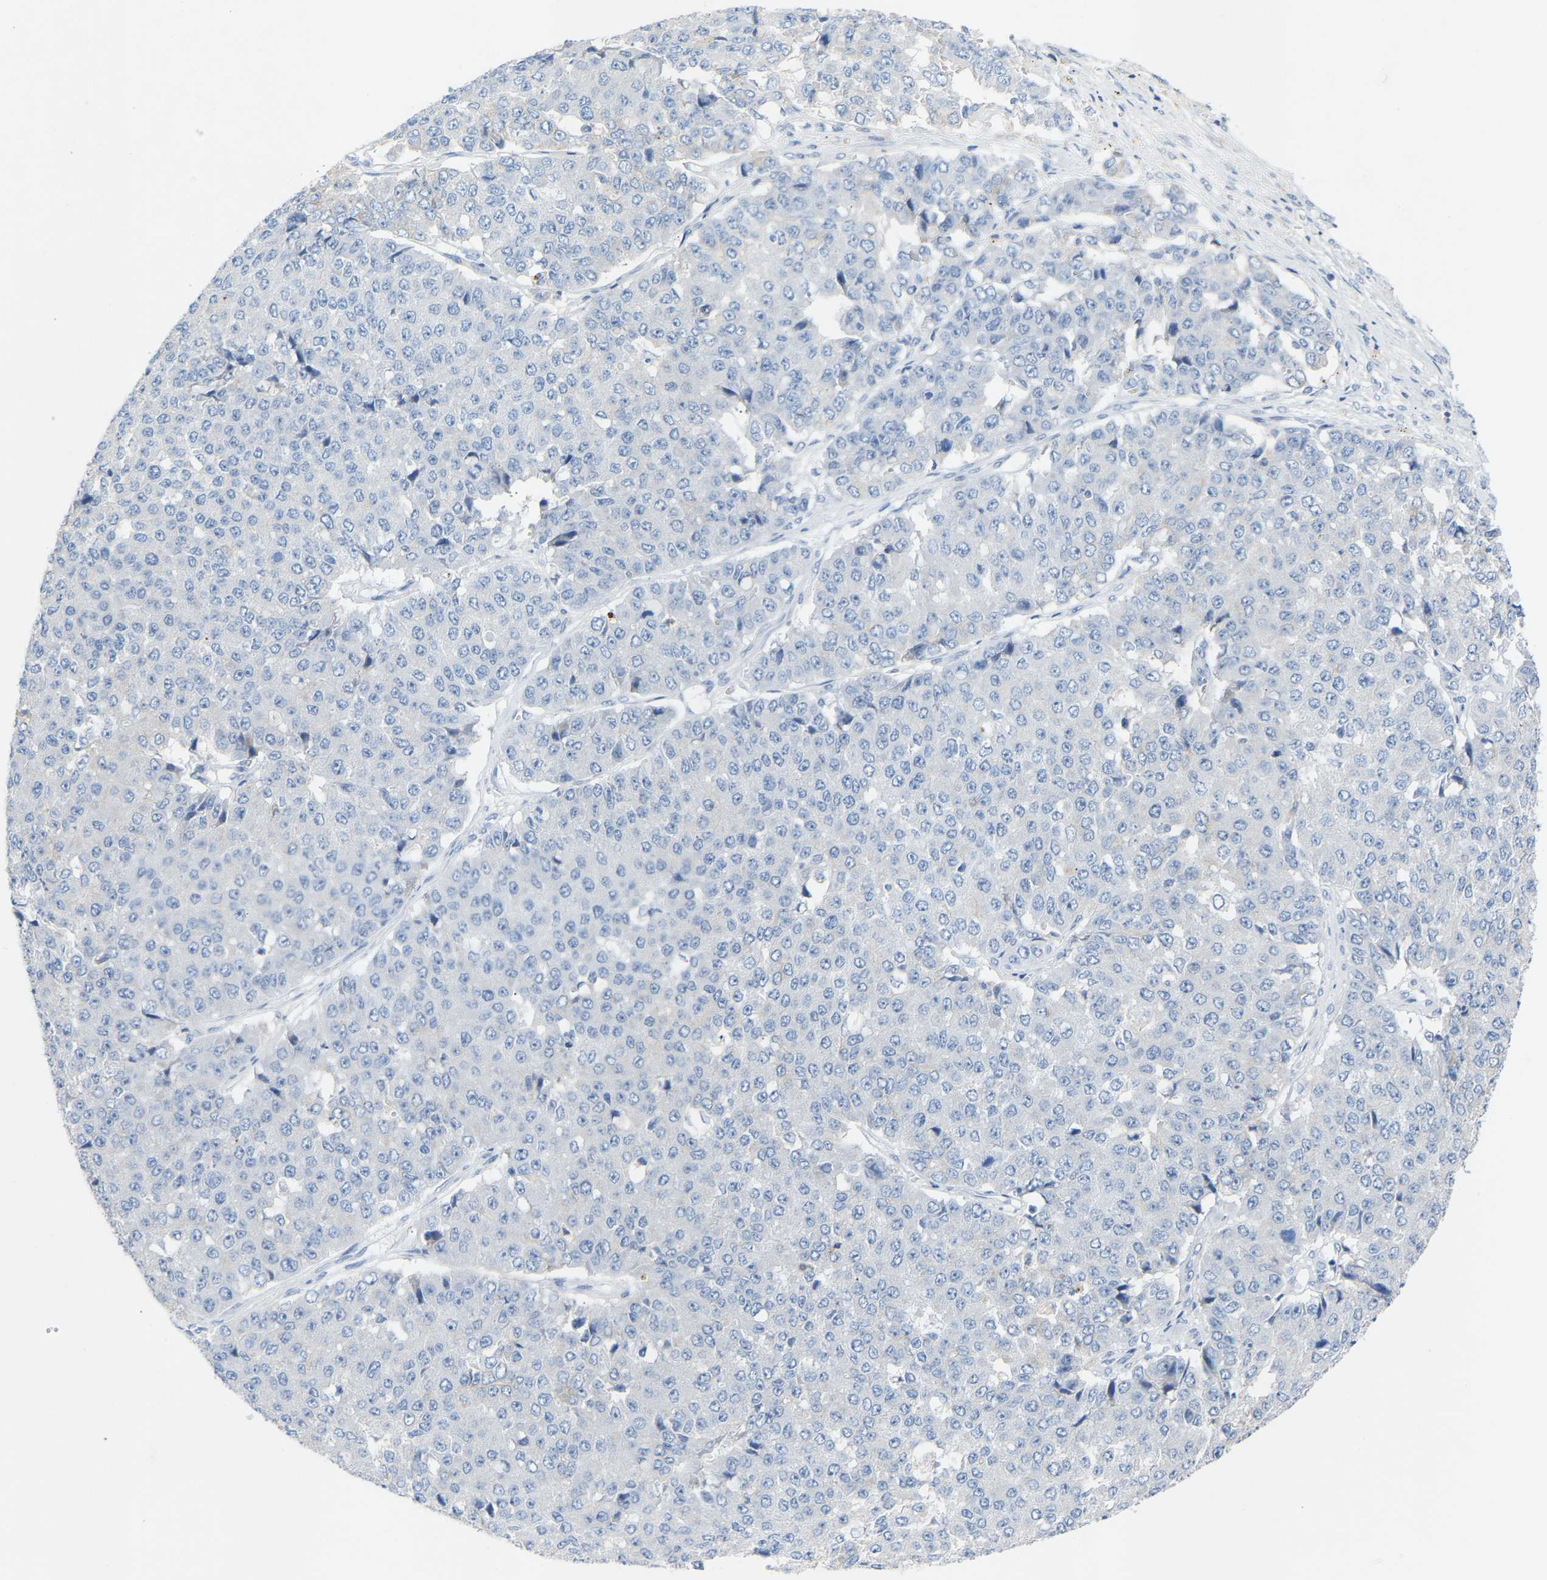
{"staining": {"intensity": "negative", "quantity": "none", "location": "none"}, "tissue": "pancreatic cancer", "cell_type": "Tumor cells", "image_type": "cancer", "snomed": [{"axis": "morphology", "description": "Adenocarcinoma, NOS"}, {"axis": "topography", "description": "Pancreas"}], "caption": "A histopathology image of human pancreatic adenocarcinoma is negative for staining in tumor cells.", "gene": "PEX1", "patient": {"sex": "male", "age": 50}}